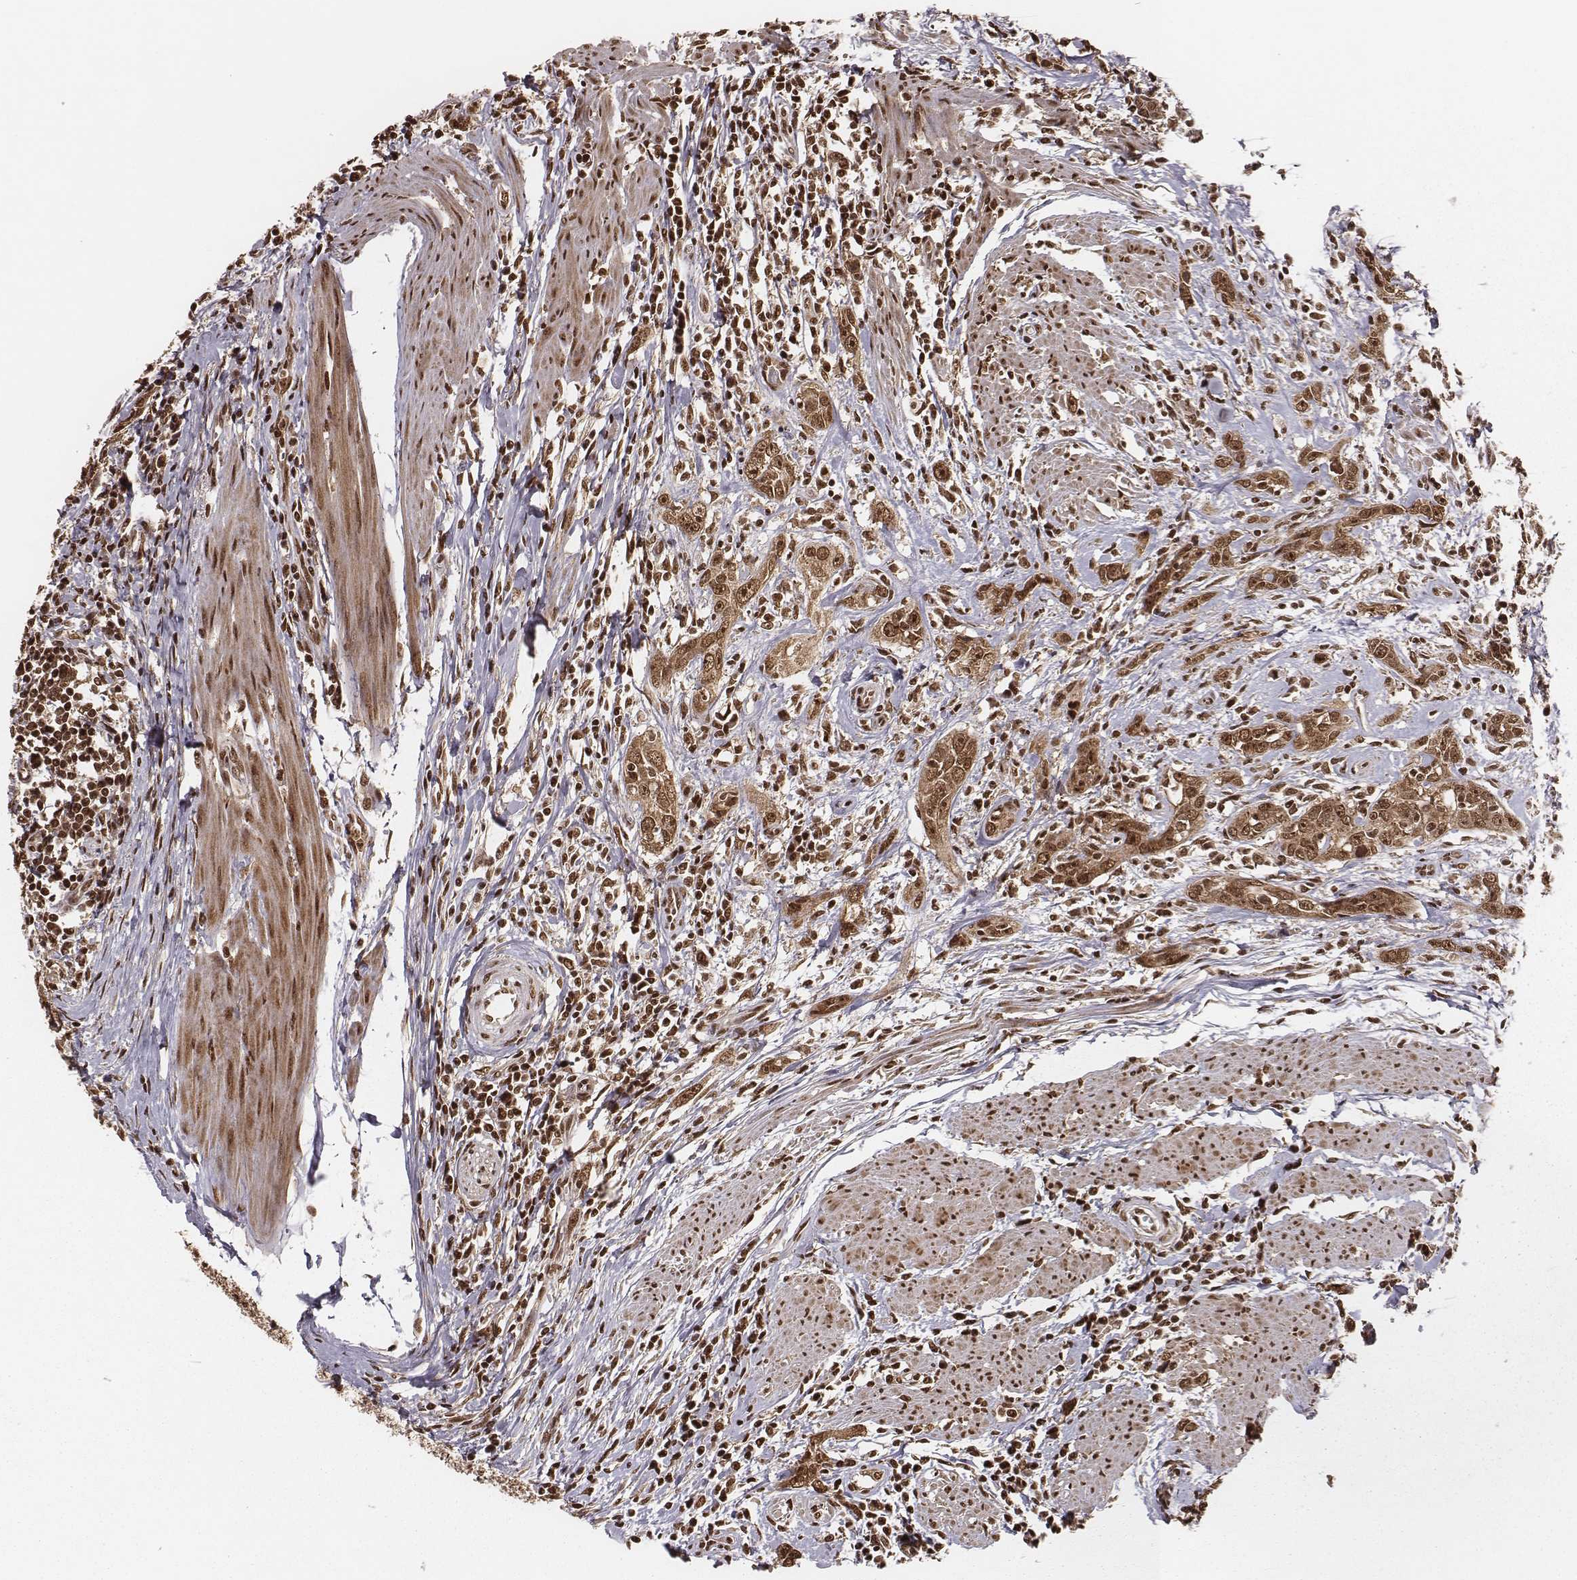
{"staining": {"intensity": "moderate", "quantity": ">75%", "location": "cytoplasmic/membranous,nuclear"}, "tissue": "urothelial cancer", "cell_type": "Tumor cells", "image_type": "cancer", "snomed": [{"axis": "morphology", "description": "Urothelial carcinoma, High grade"}, {"axis": "topography", "description": "Urinary bladder"}], "caption": "About >75% of tumor cells in high-grade urothelial carcinoma exhibit moderate cytoplasmic/membranous and nuclear protein expression as visualized by brown immunohistochemical staining.", "gene": "NFX1", "patient": {"sex": "male", "age": 83}}